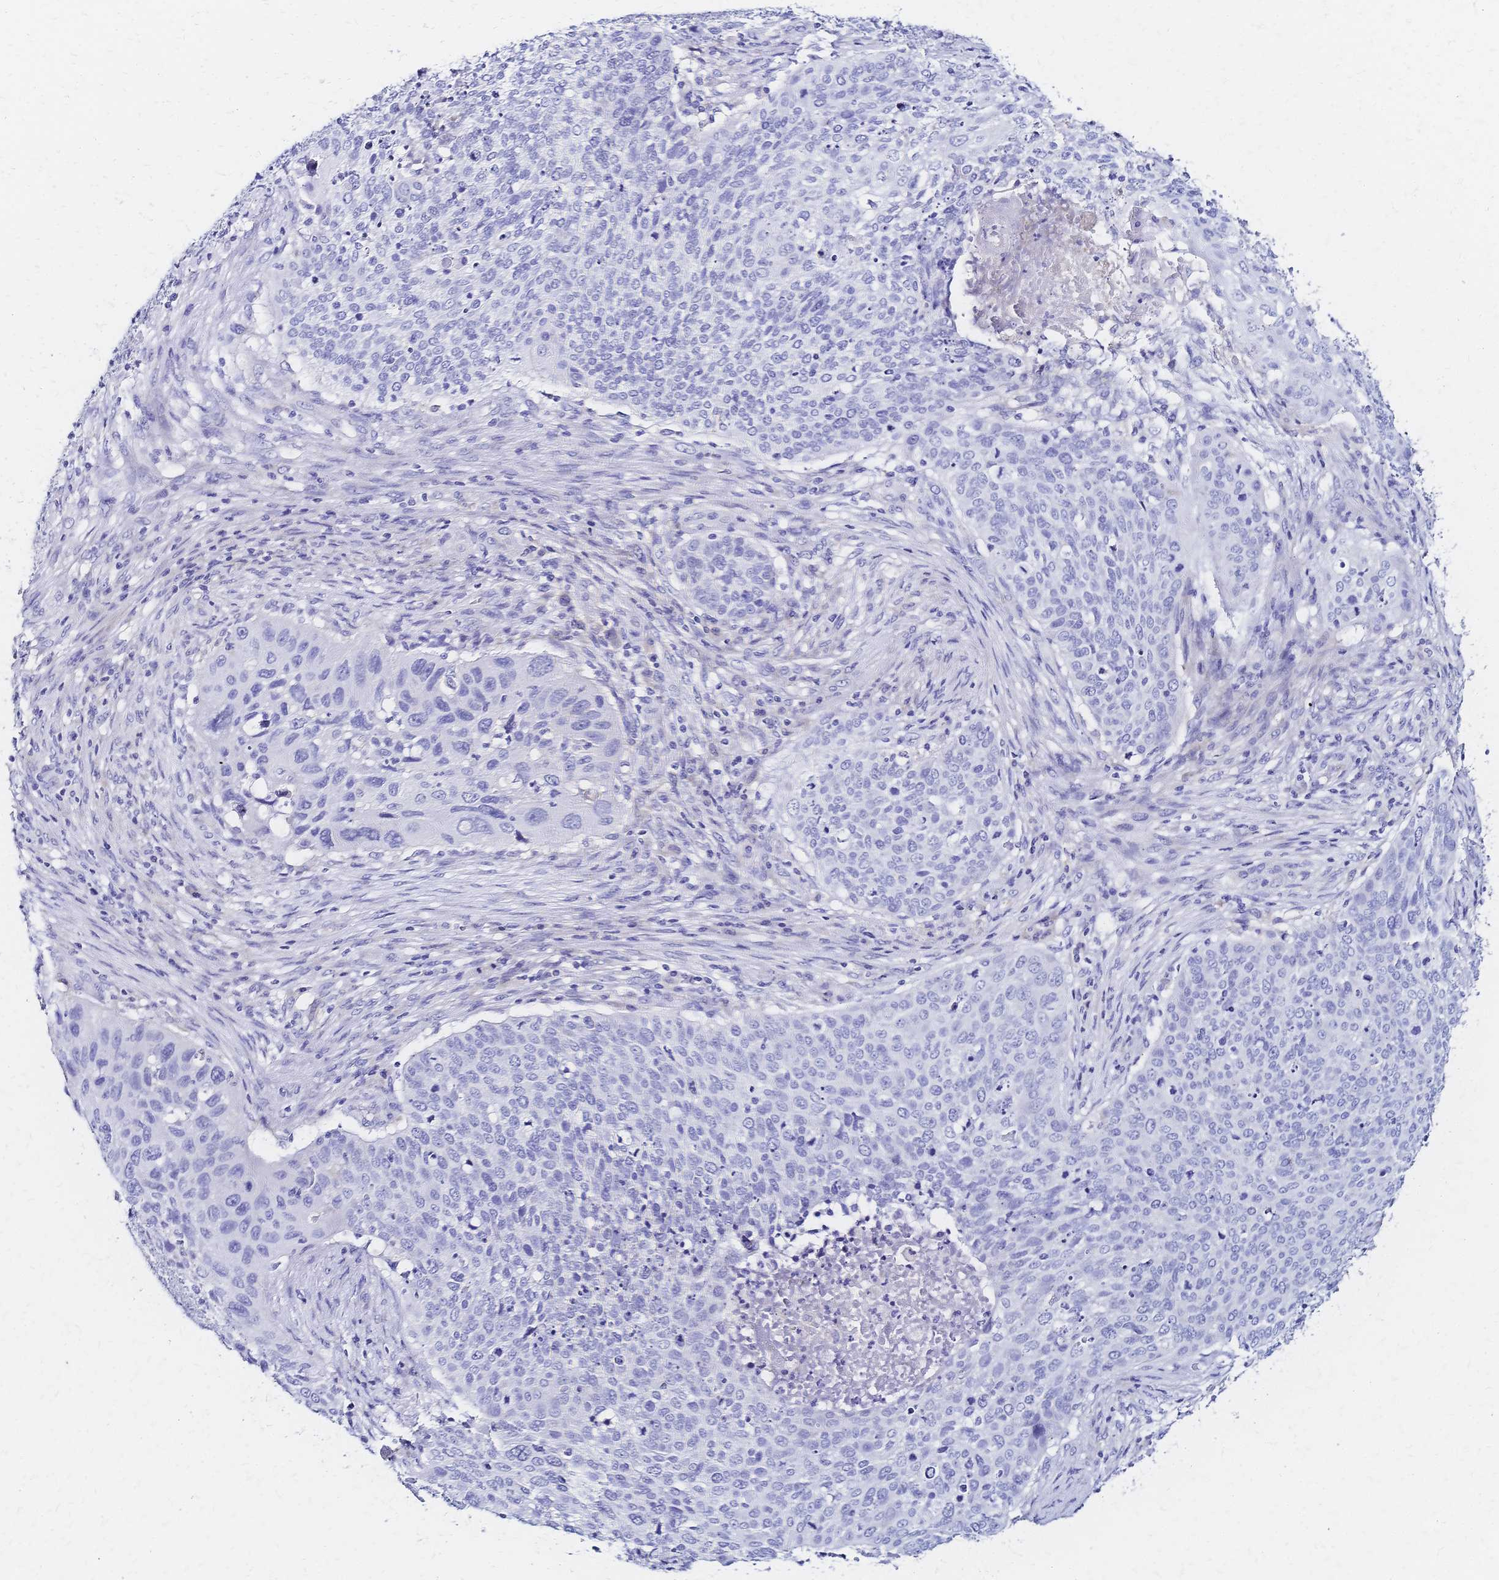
{"staining": {"intensity": "negative", "quantity": "none", "location": "none"}, "tissue": "lung cancer", "cell_type": "Tumor cells", "image_type": "cancer", "snomed": [{"axis": "morphology", "description": "Squamous cell carcinoma, NOS"}, {"axis": "topography", "description": "Lung"}], "caption": "A micrograph of human lung cancer is negative for staining in tumor cells. (DAB (3,3'-diaminobenzidine) immunohistochemistry with hematoxylin counter stain).", "gene": "SLC5A1", "patient": {"sex": "male", "age": 63}}